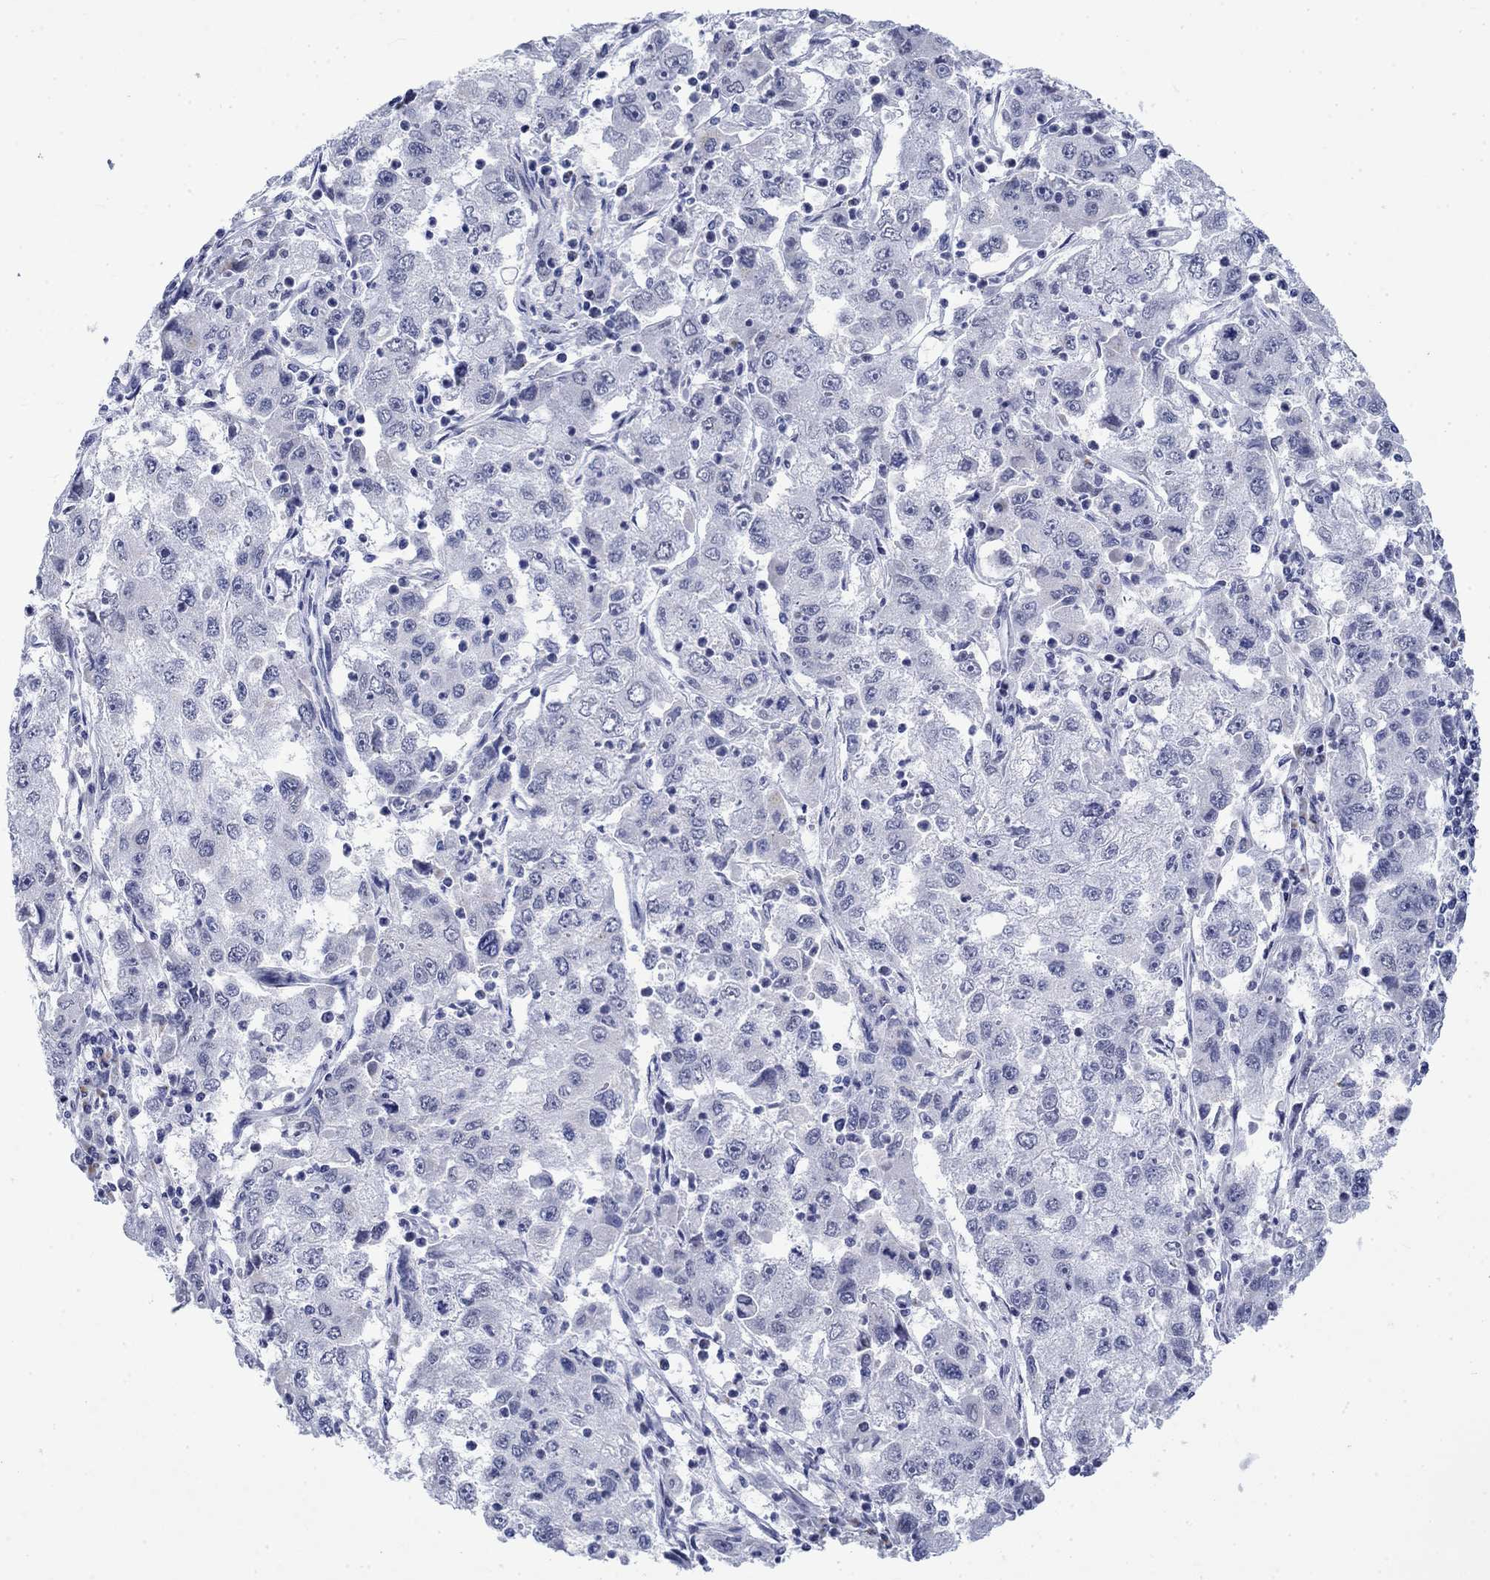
{"staining": {"intensity": "negative", "quantity": "none", "location": "none"}, "tissue": "cervical cancer", "cell_type": "Tumor cells", "image_type": "cancer", "snomed": [{"axis": "morphology", "description": "Squamous cell carcinoma, NOS"}, {"axis": "topography", "description": "Cervix"}], "caption": "High magnification brightfield microscopy of cervical cancer stained with DAB (brown) and counterstained with hematoxylin (blue): tumor cells show no significant positivity.", "gene": "KRT76", "patient": {"sex": "female", "age": 36}}